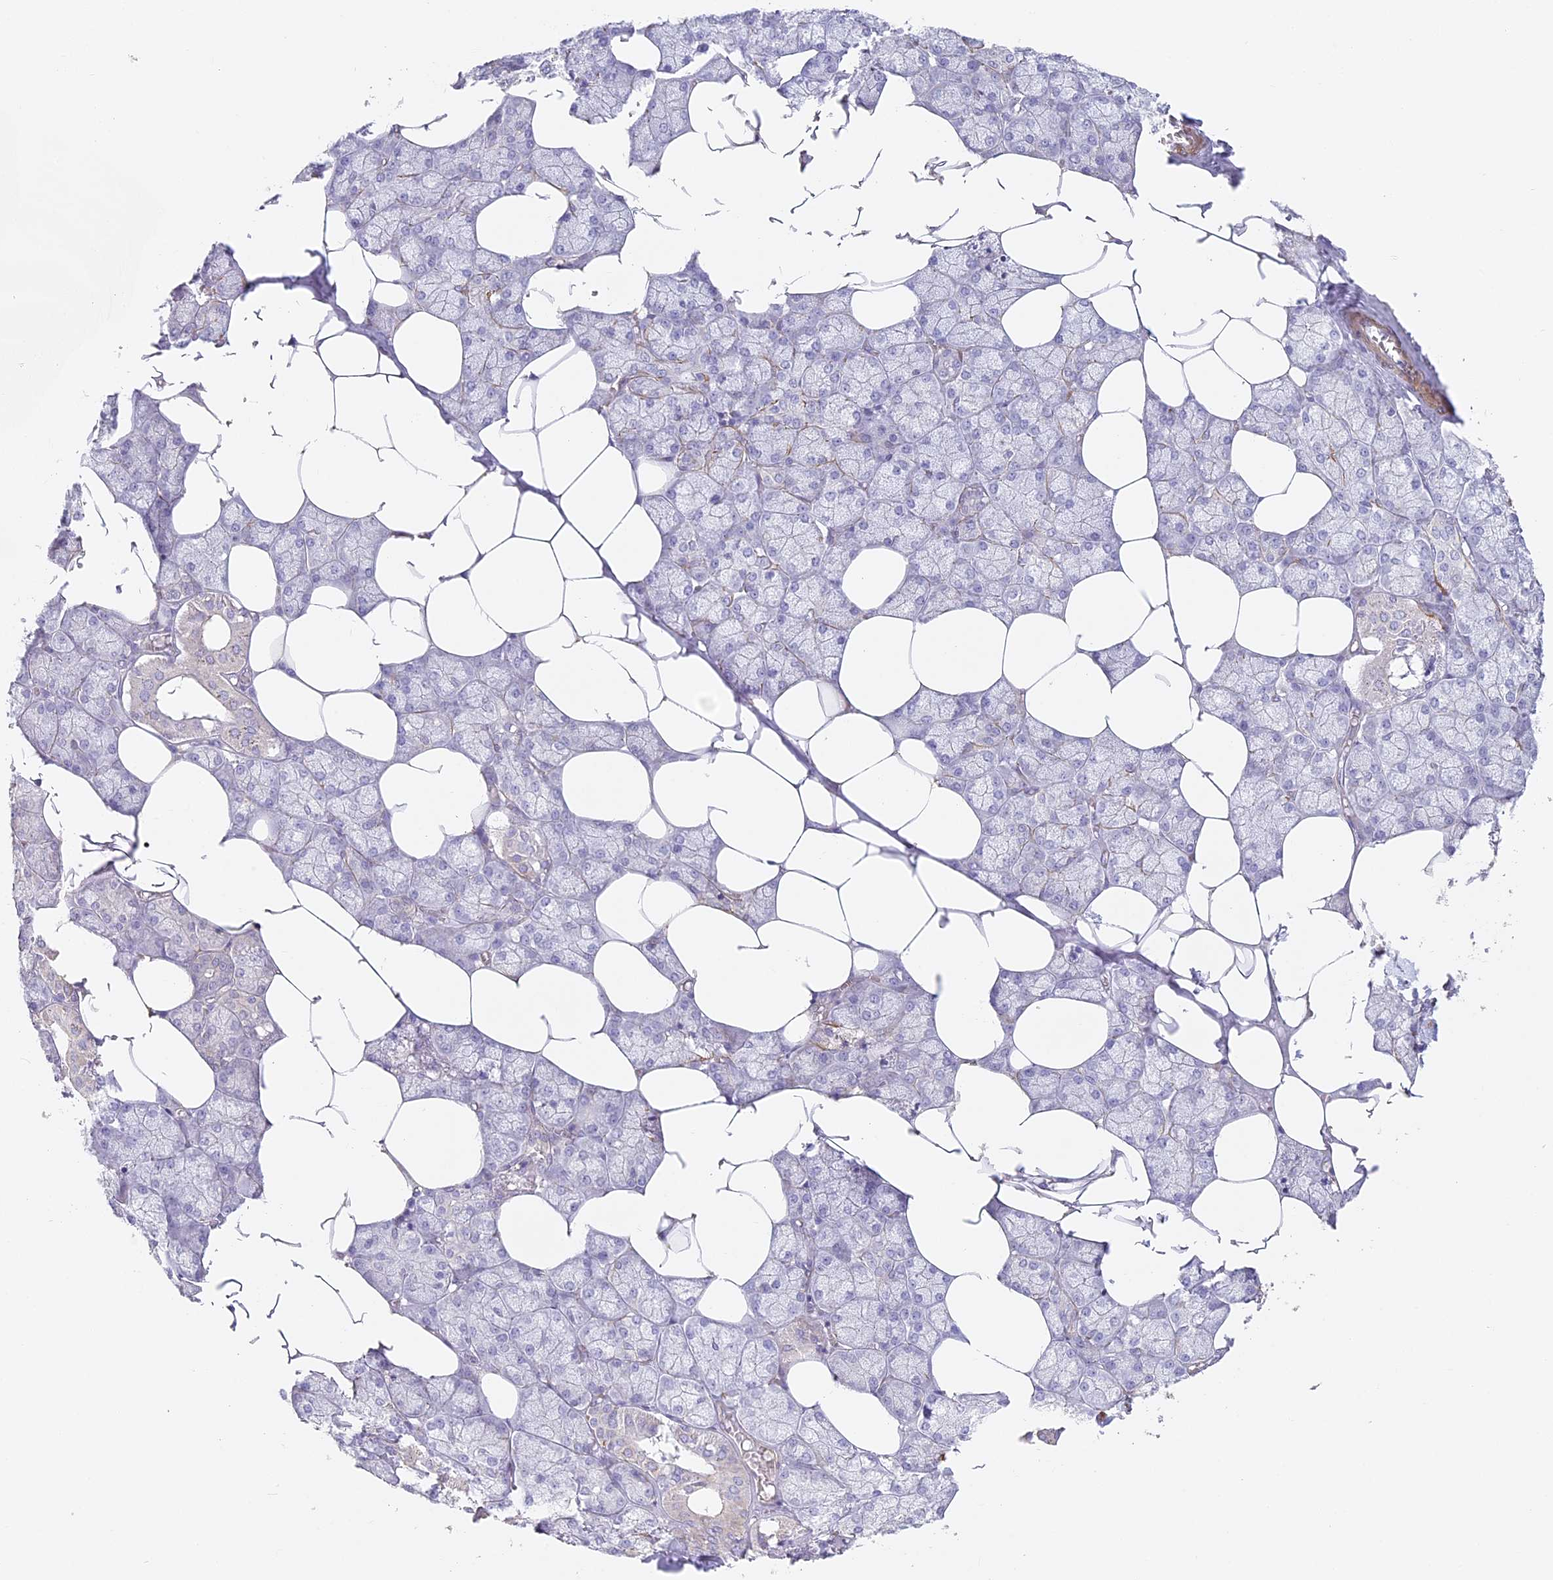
{"staining": {"intensity": "moderate", "quantity": "<25%", "location": "cytoplasmic/membranous"}, "tissue": "salivary gland", "cell_type": "Glandular cells", "image_type": "normal", "snomed": [{"axis": "morphology", "description": "Normal tissue, NOS"}, {"axis": "topography", "description": "Salivary gland"}], "caption": "Normal salivary gland shows moderate cytoplasmic/membranous positivity in approximately <25% of glandular cells, visualized by immunohistochemistry.", "gene": "MED28", "patient": {"sex": "male", "age": 62}}